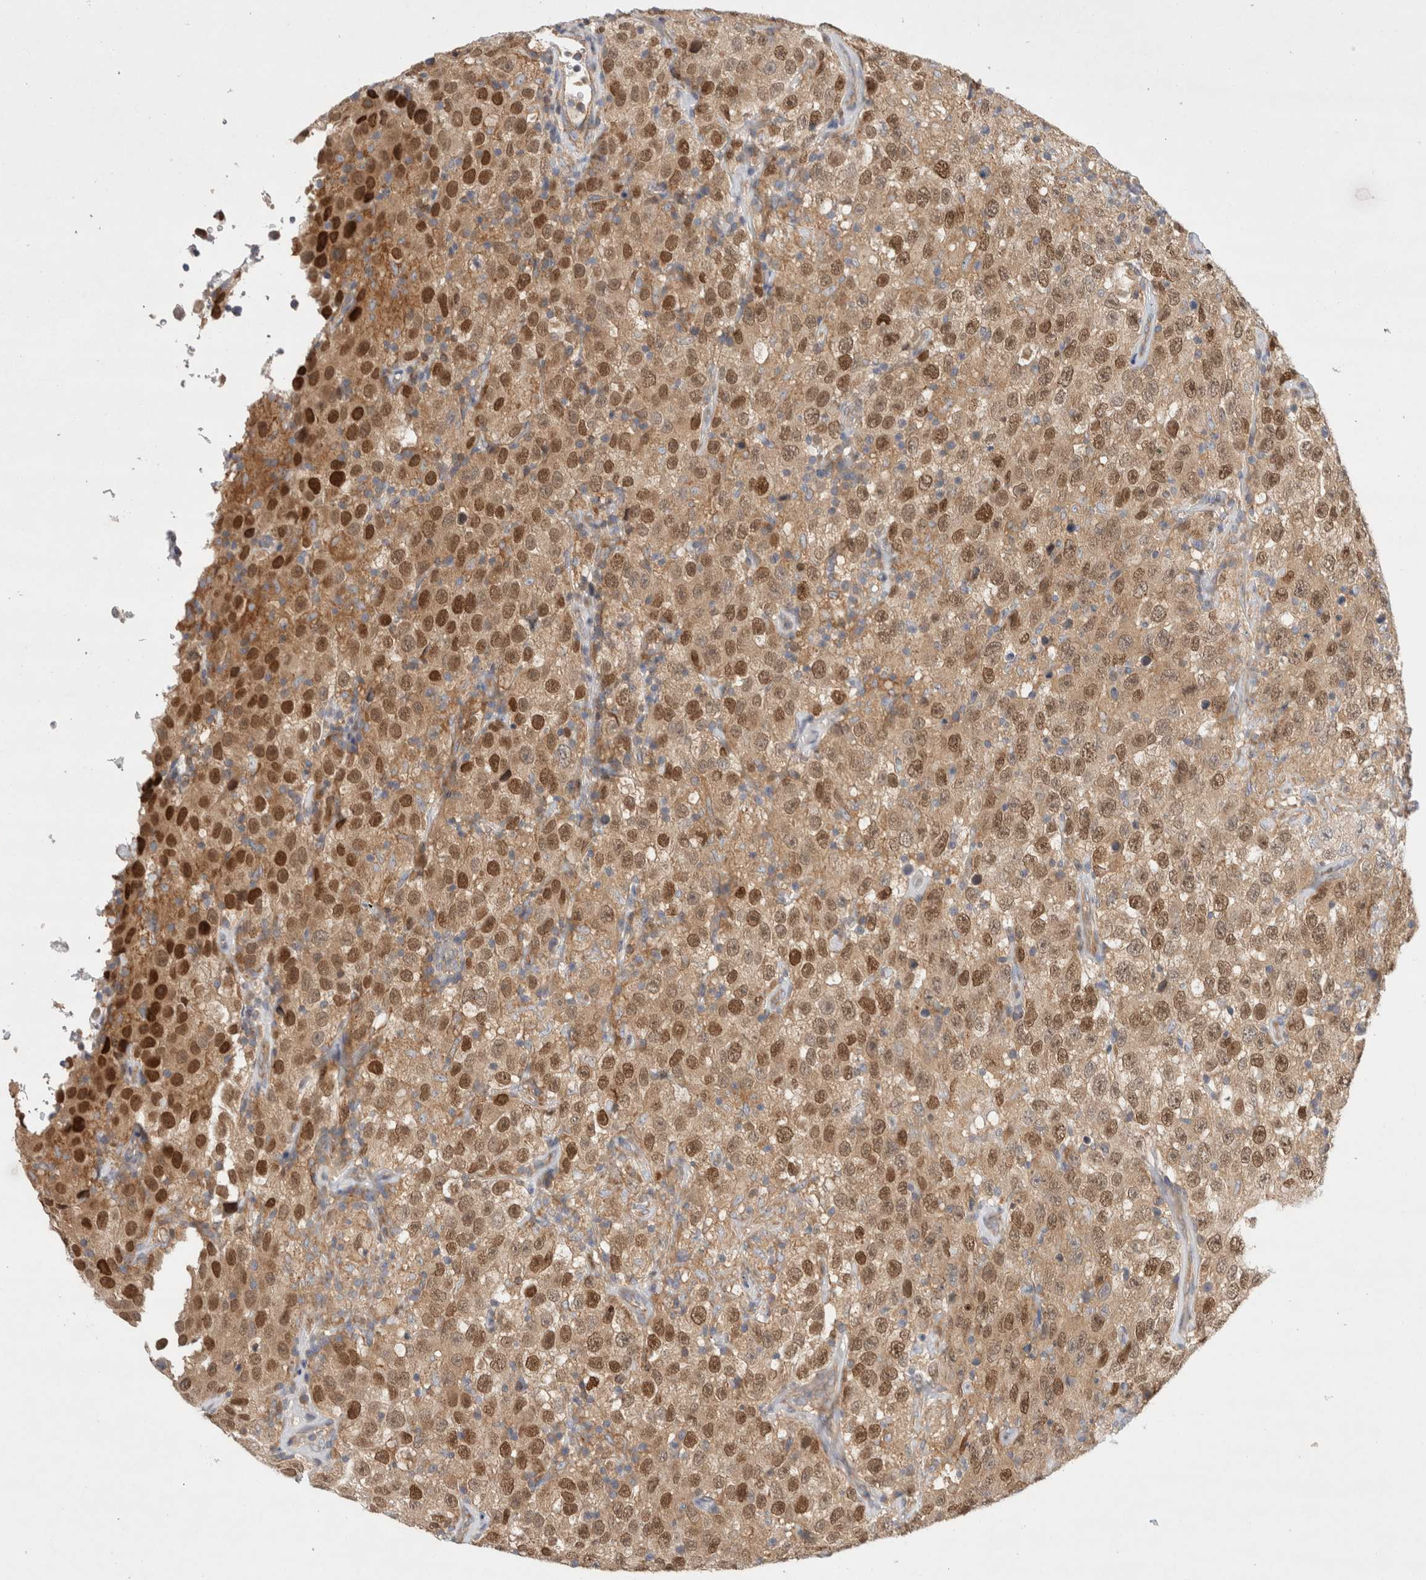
{"staining": {"intensity": "strong", "quantity": "25%-75%", "location": "cytoplasmic/membranous,nuclear"}, "tissue": "testis cancer", "cell_type": "Tumor cells", "image_type": "cancer", "snomed": [{"axis": "morphology", "description": "Seminoma, NOS"}, {"axis": "topography", "description": "Testis"}], "caption": "Protein staining of testis cancer (seminoma) tissue reveals strong cytoplasmic/membranous and nuclear expression in approximately 25%-75% of tumor cells. (brown staining indicates protein expression, while blue staining denotes nuclei).", "gene": "CDCA7L", "patient": {"sex": "male", "age": 41}}